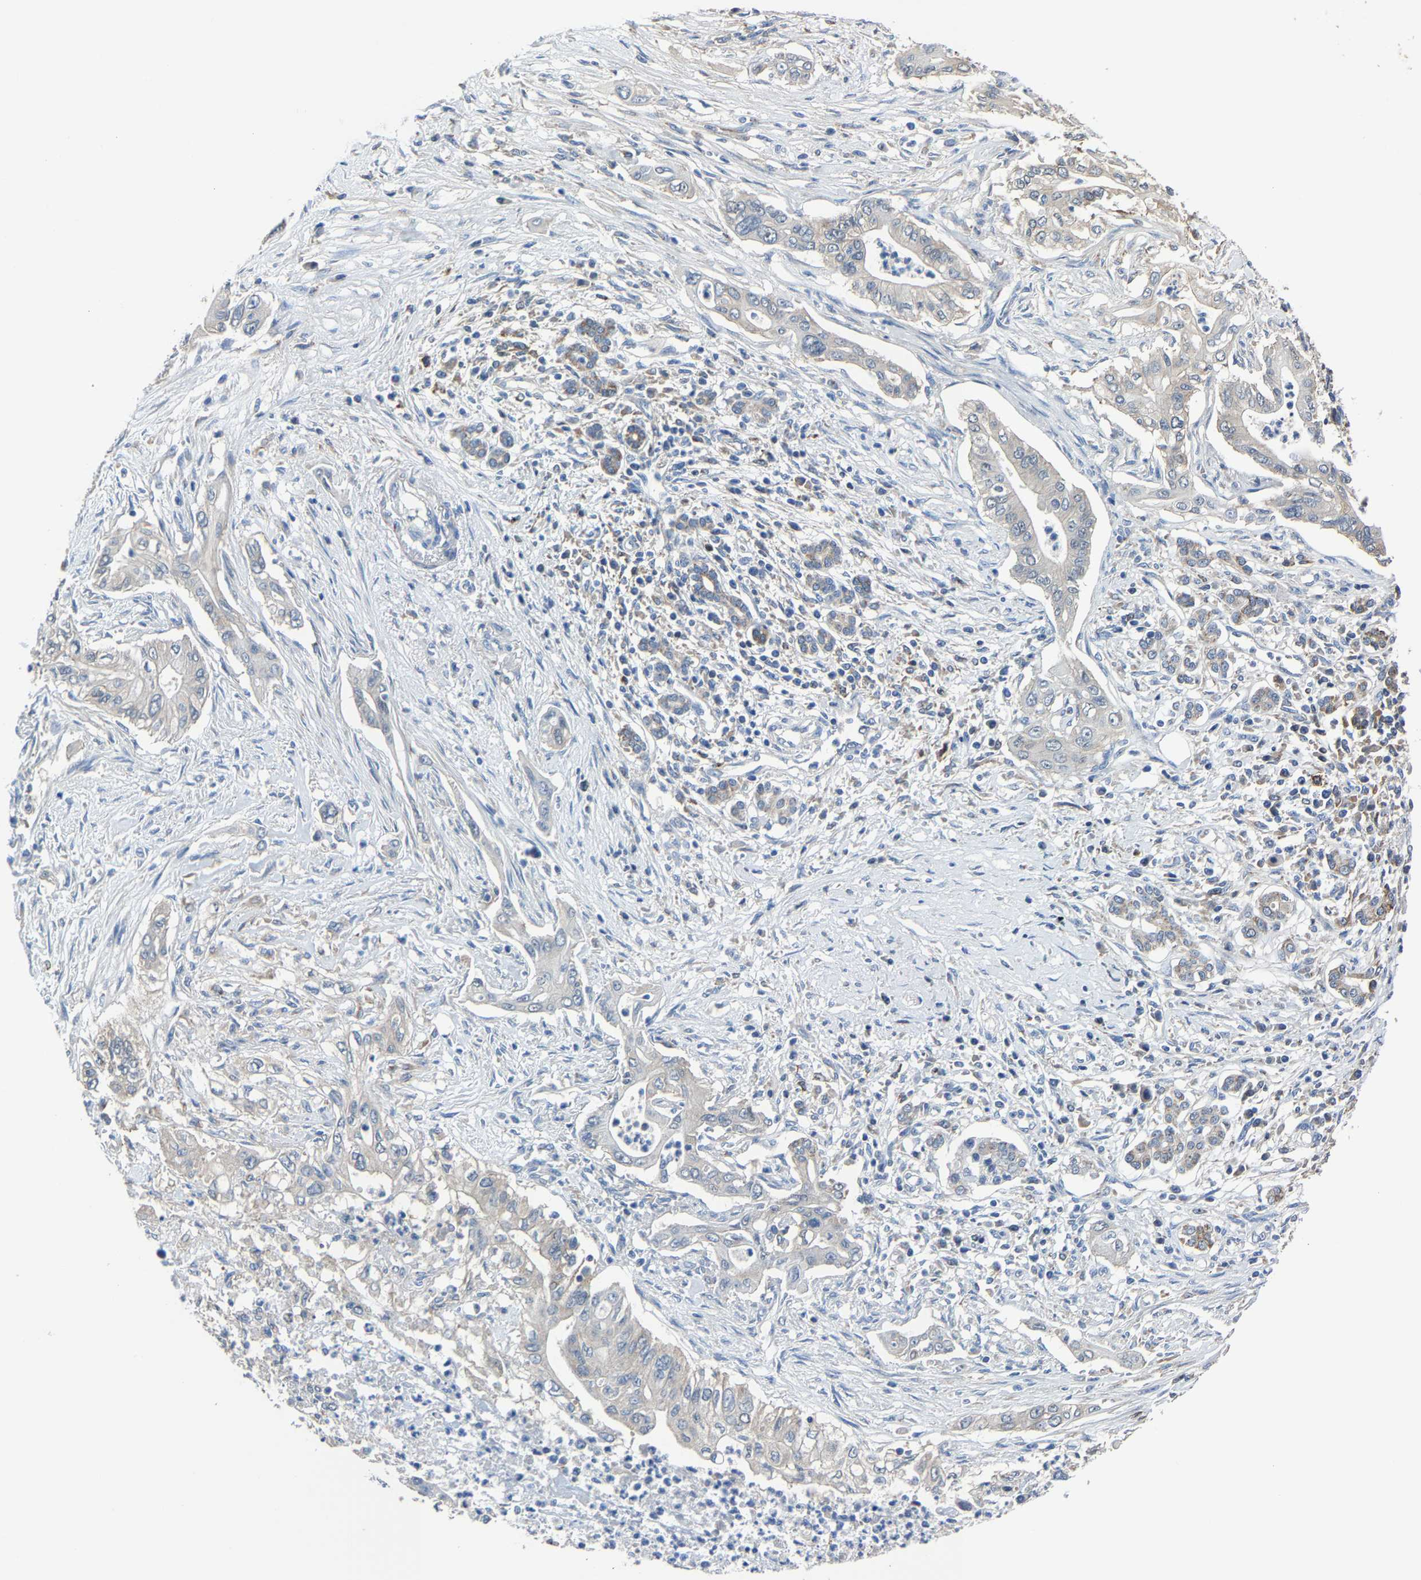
{"staining": {"intensity": "negative", "quantity": "none", "location": "none"}, "tissue": "pancreatic cancer", "cell_type": "Tumor cells", "image_type": "cancer", "snomed": [{"axis": "morphology", "description": "Adenocarcinoma, NOS"}, {"axis": "topography", "description": "Pancreas"}], "caption": "Photomicrograph shows no protein staining in tumor cells of pancreatic cancer (adenocarcinoma) tissue. (DAB (3,3'-diaminobenzidine) immunohistochemistry (IHC) with hematoxylin counter stain).", "gene": "STRBP", "patient": {"sex": "male", "age": 58}}